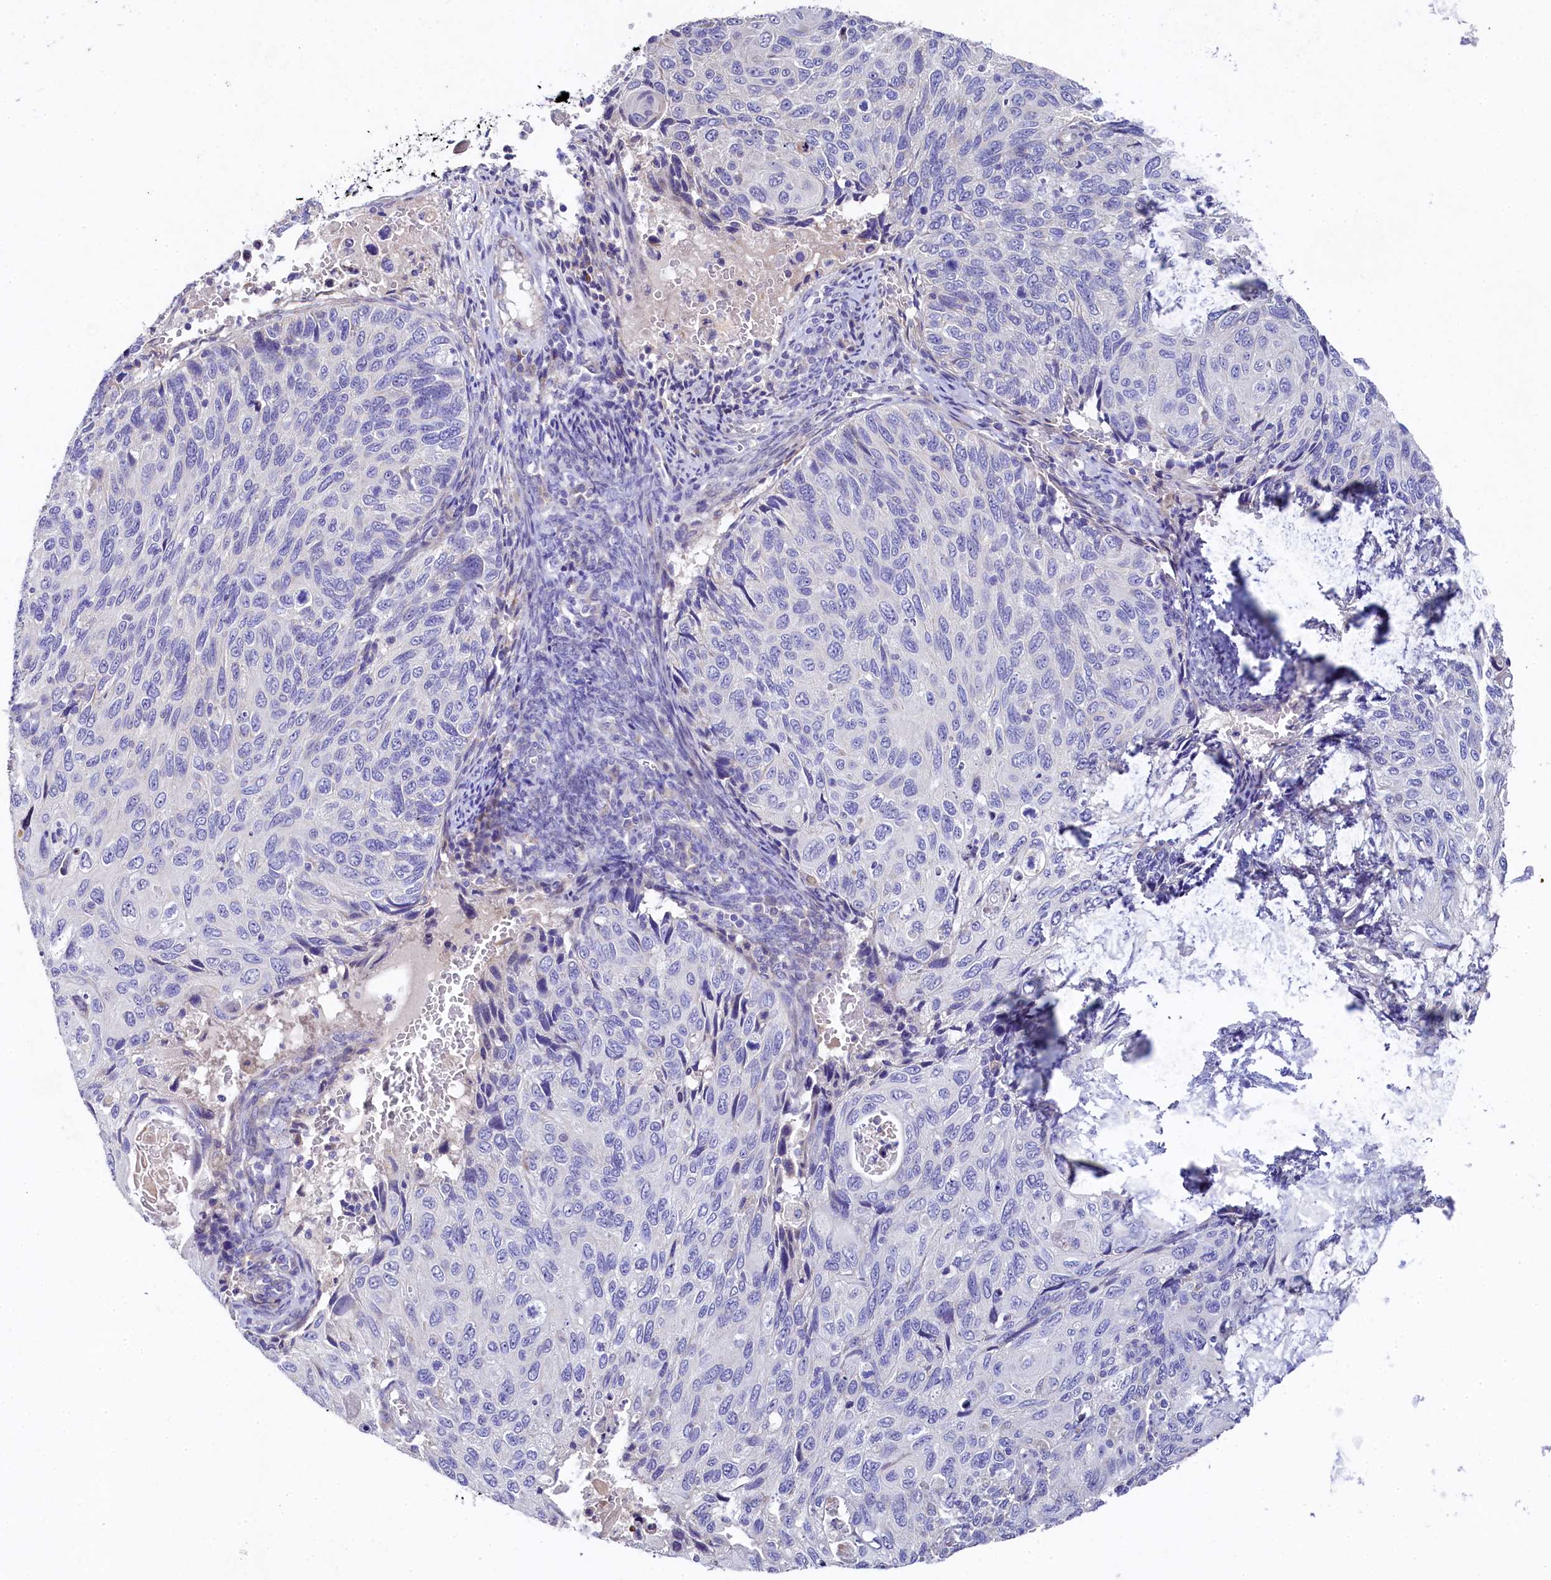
{"staining": {"intensity": "negative", "quantity": "none", "location": "none"}, "tissue": "cervical cancer", "cell_type": "Tumor cells", "image_type": "cancer", "snomed": [{"axis": "morphology", "description": "Squamous cell carcinoma, NOS"}, {"axis": "topography", "description": "Cervix"}], "caption": "An immunohistochemistry (IHC) image of cervical squamous cell carcinoma is shown. There is no staining in tumor cells of cervical squamous cell carcinoma. The staining is performed using DAB brown chromogen with nuclei counter-stained in using hematoxylin.", "gene": "FXYD6", "patient": {"sex": "female", "age": 70}}